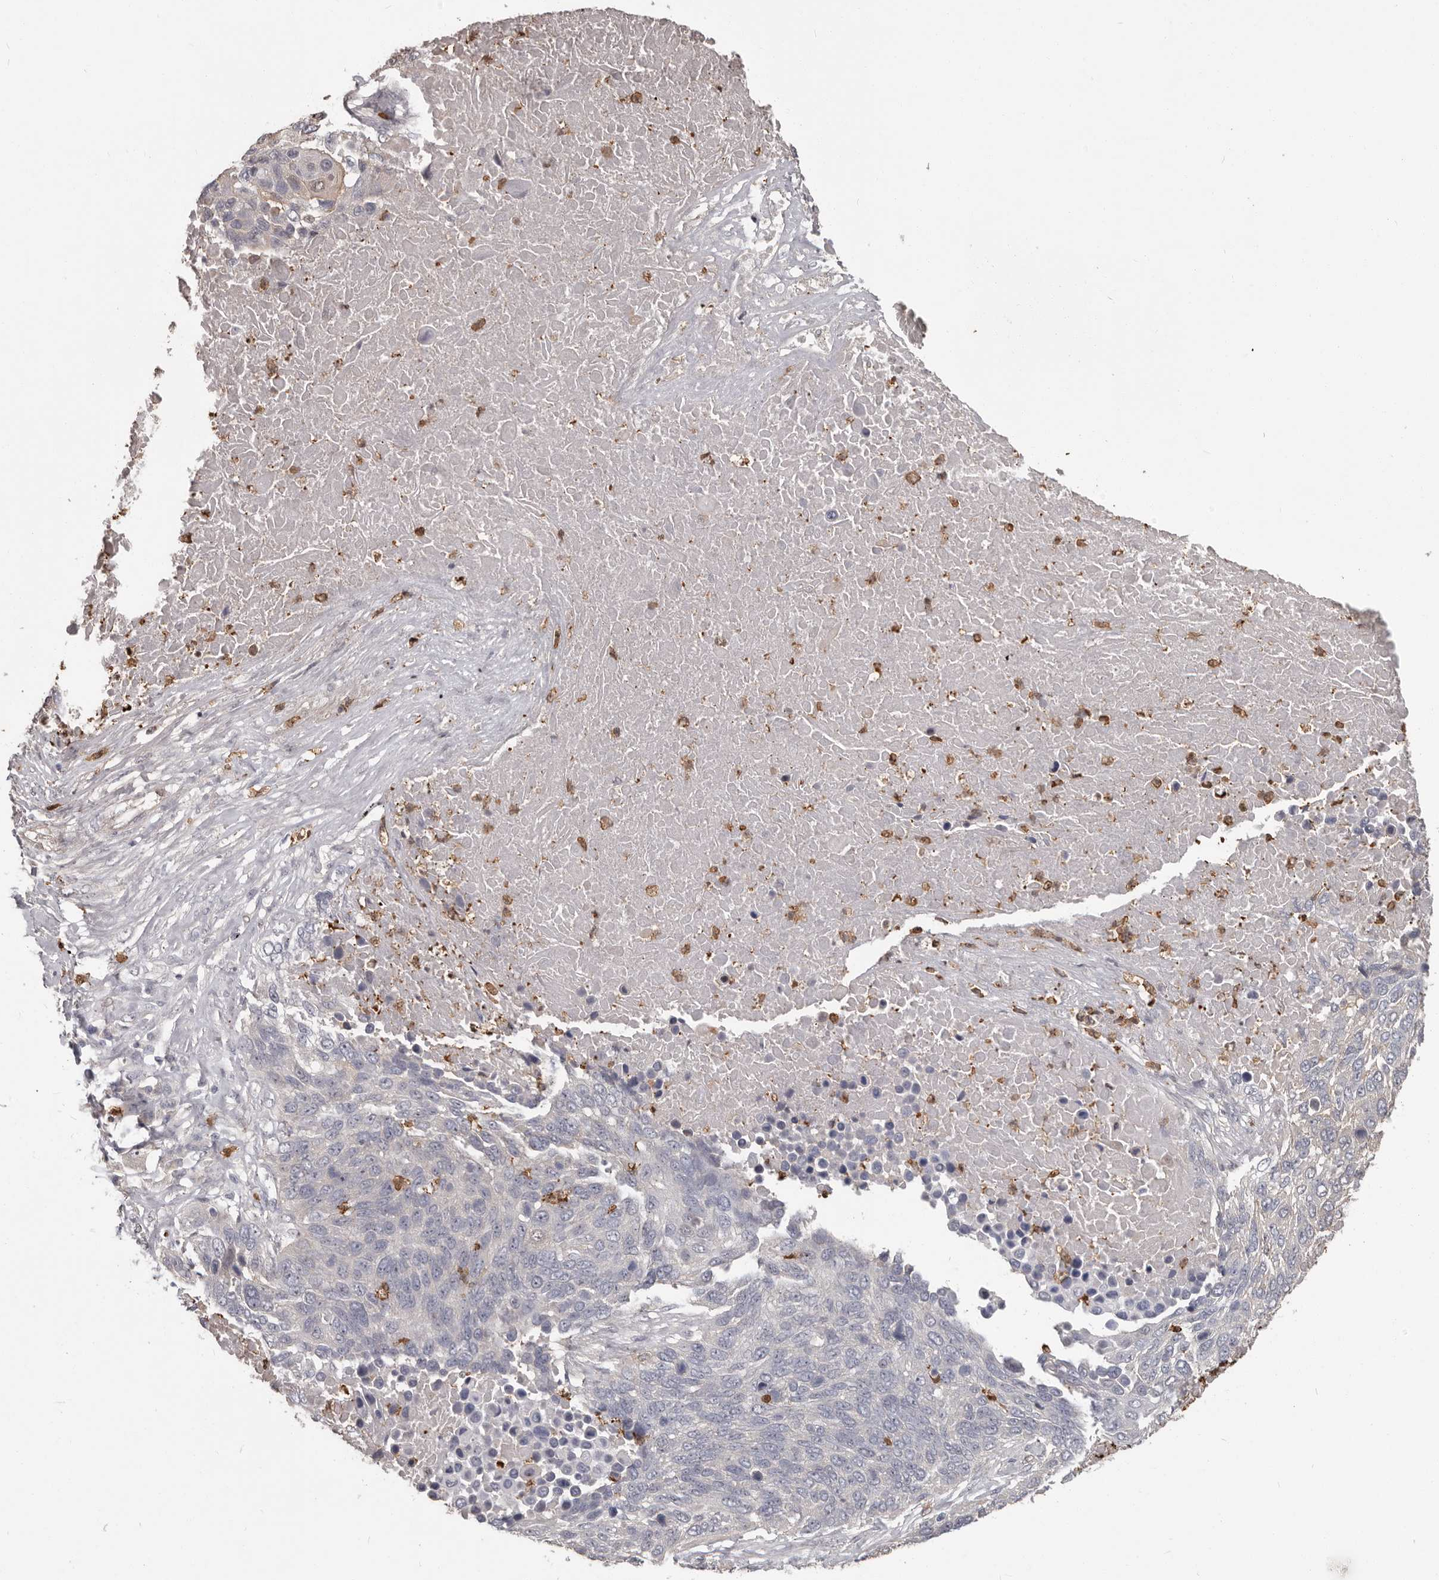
{"staining": {"intensity": "negative", "quantity": "none", "location": "none"}, "tissue": "lung cancer", "cell_type": "Tumor cells", "image_type": "cancer", "snomed": [{"axis": "morphology", "description": "Squamous cell carcinoma, NOS"}, {"axis": "topography", "description": "Lung"}], "caption": "There is no significant positivity in tumor cells of squamous cell carcinoma (lung).", "gene": "GPR157", "patient": {"sex": "male", "age": 66}}